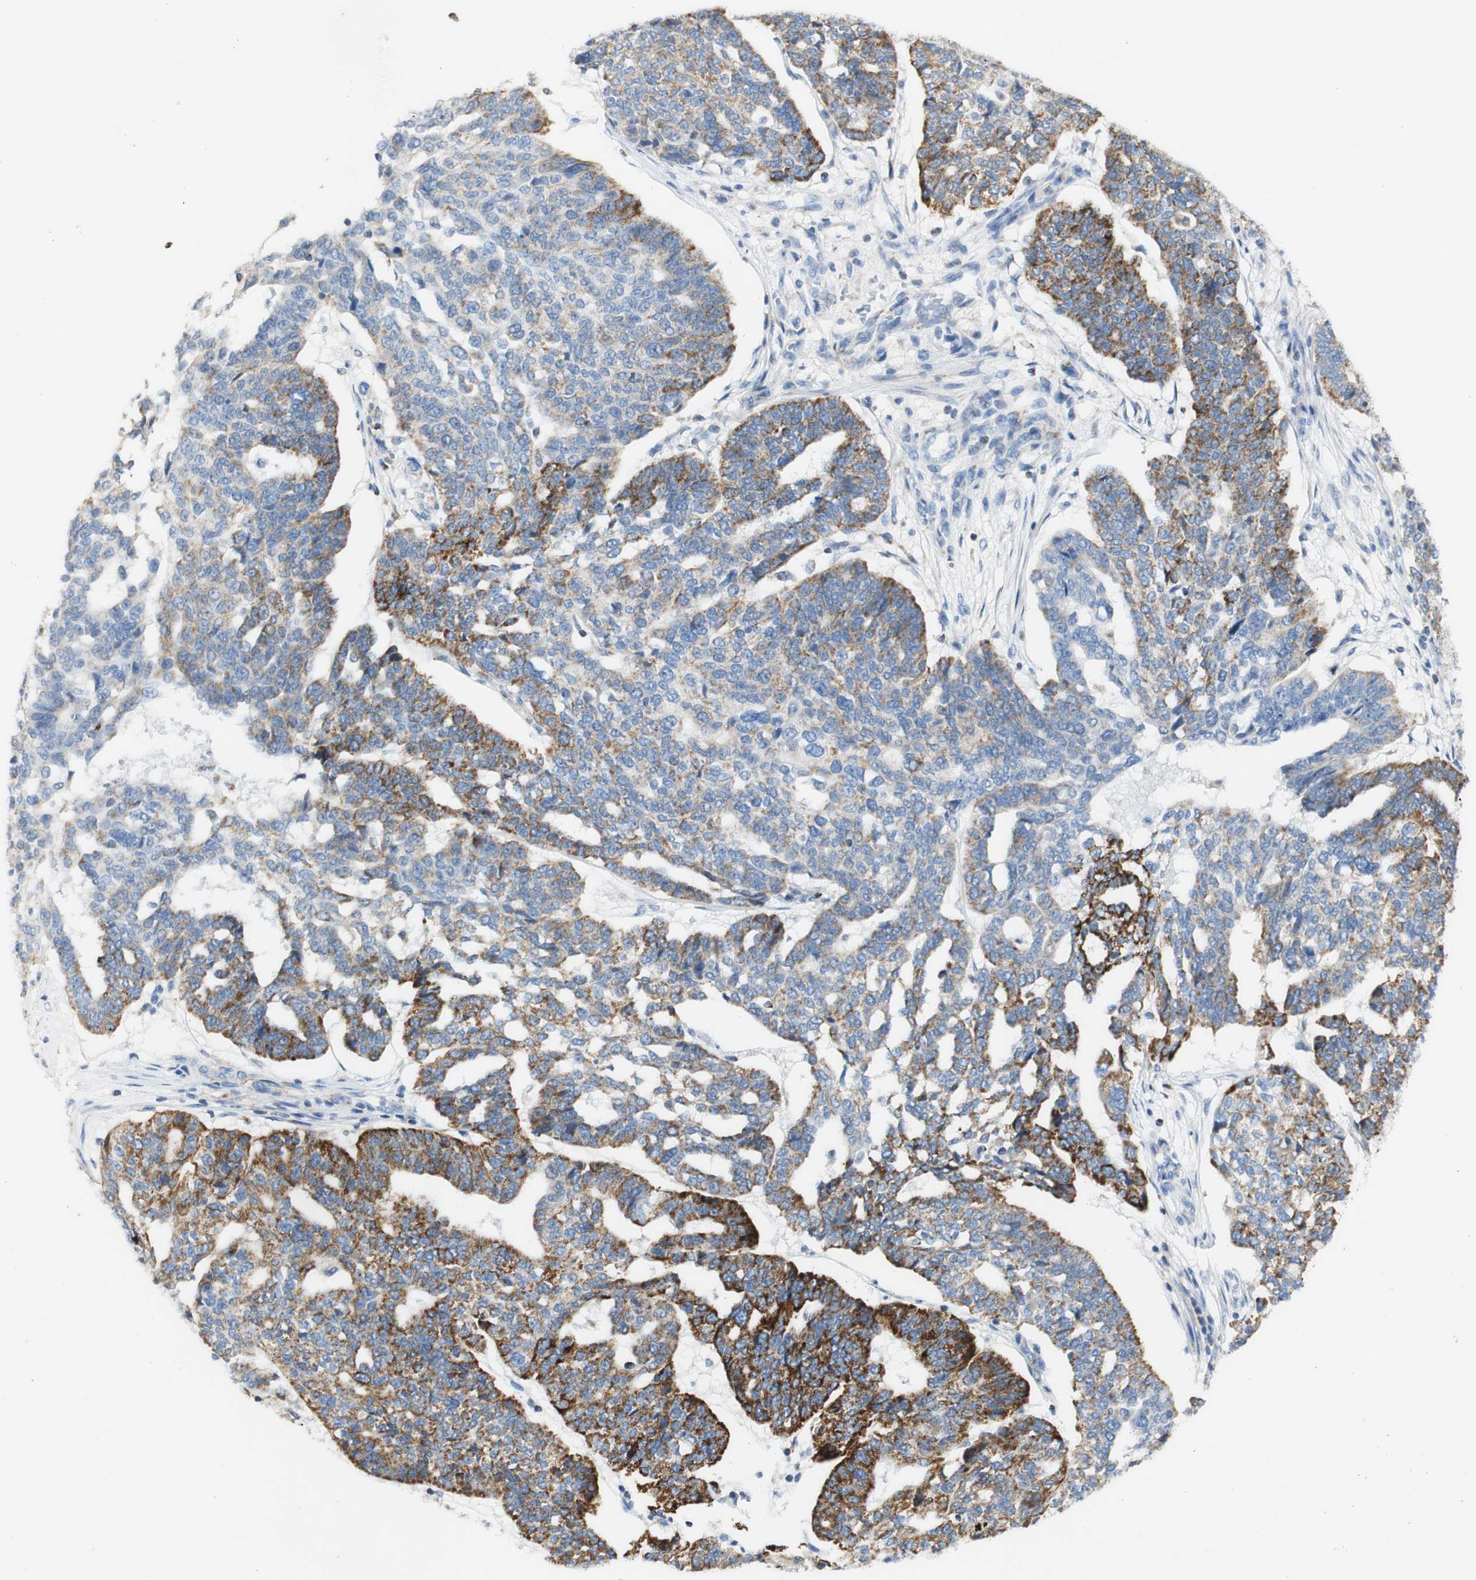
{"staining": {"intensity": "strong", "quantity": "25%-75%", "location": "cytoplasmic/membranous"}, "tissue": "ovarian cancer", "cell_type": "Tumor cells", "image_type": "cancer", "snomed": [{"axis": "morphology", "description": "Cystadenocarcinoma, serous, NOS"}, {"axis": "topography", "description": "Ovary"}], "caption": "A high amount of strong cytoplasmic/membranous staining is appreciated in approximately 25%-75% of tumor cells in ovarian cancer tissue.", "gene": "OXCT1", "patient": {"sex": "female", "age": 59}}